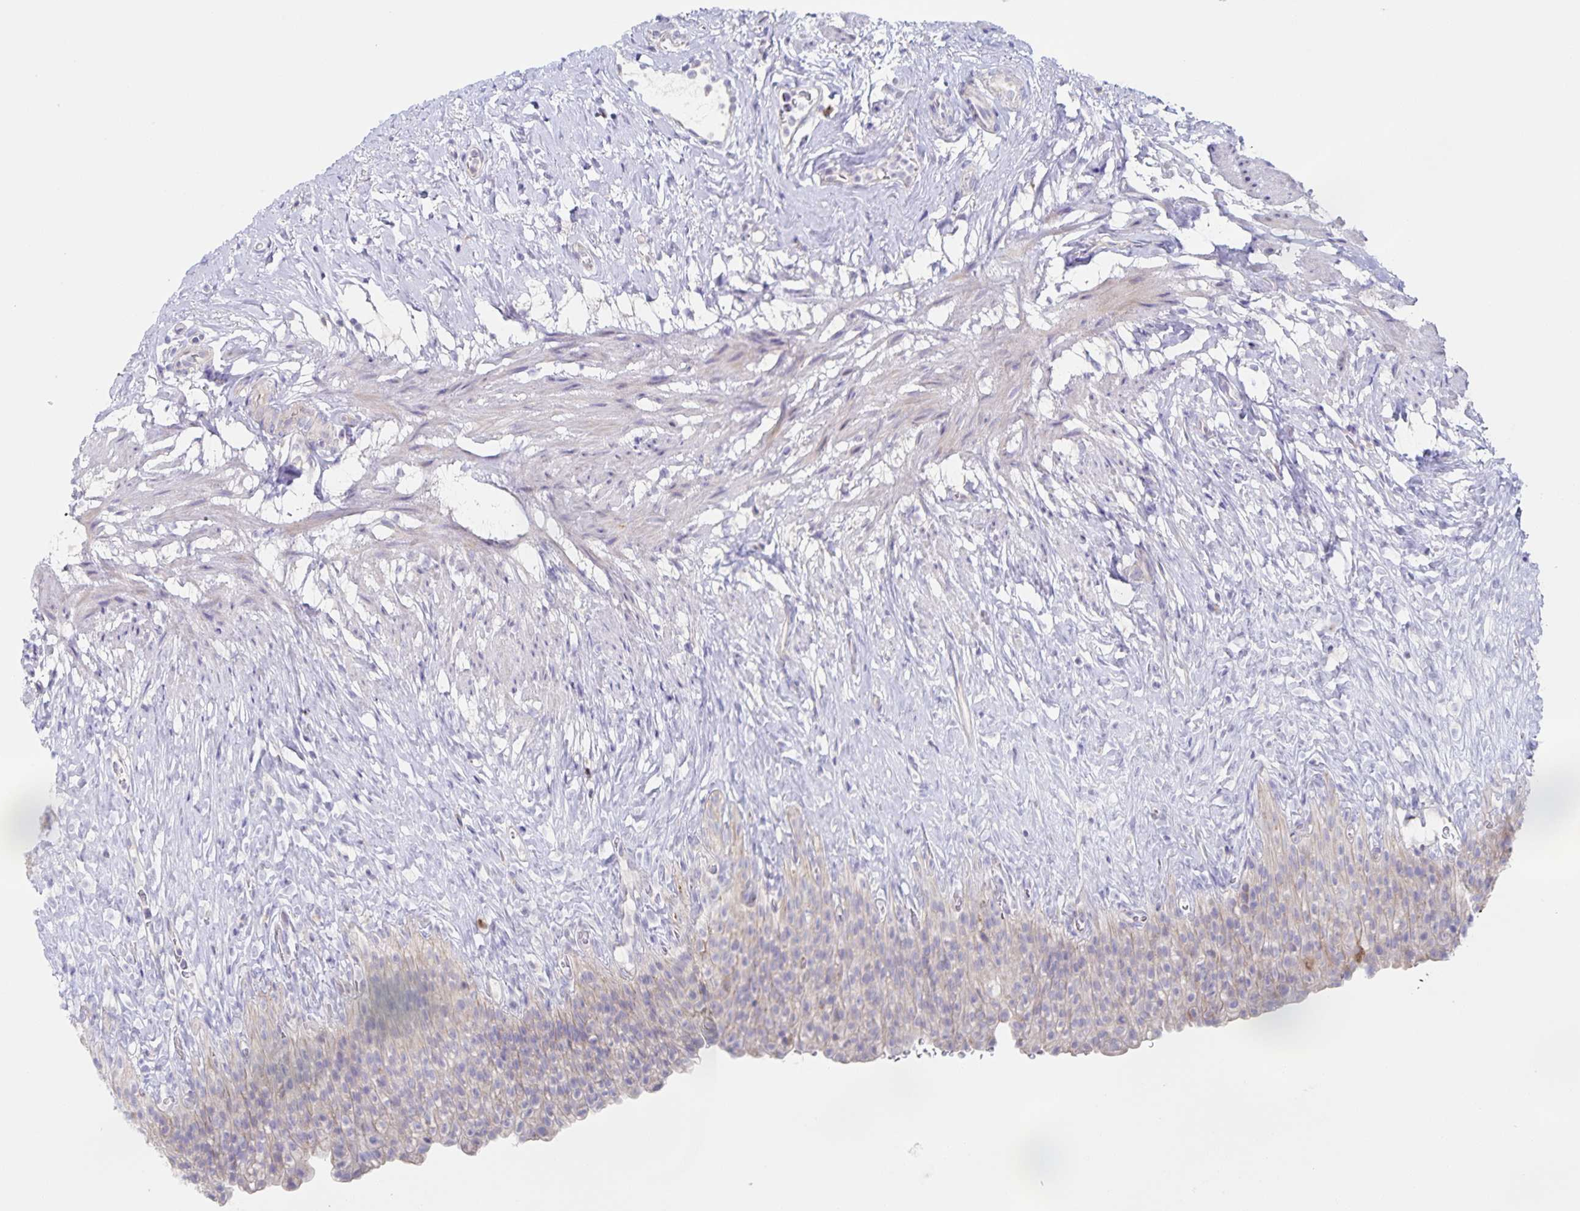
{"staining": {"intensity": "weak", "quantity": "25%-75%", "location": "cytoplasmic/membranous"}, "tissue": "urinary bladder", "cell_type": "Urothelial cells", "image_type": "normal", "snomed": [{"axis": "morphology", "description": "Normal tissue, NOS"}, {"axis": "topography", "description": "Urinary bladder"}, {"axis": "topography", "description": "Prostate"}], "caption": "Weak cytoplasmic/membranous staining is present in about 25%-75% of urothelial cells in unremarkable urinary bladder. The staining was performed using DAB (3,3'-diaminobenzidine) to visualize the protein expression in brown, while the nuclei were stained in blue with hematoxylin (Magnification: 20x).", "gene": "CENPH", "patient": {"sex": "male", "age": 76}}